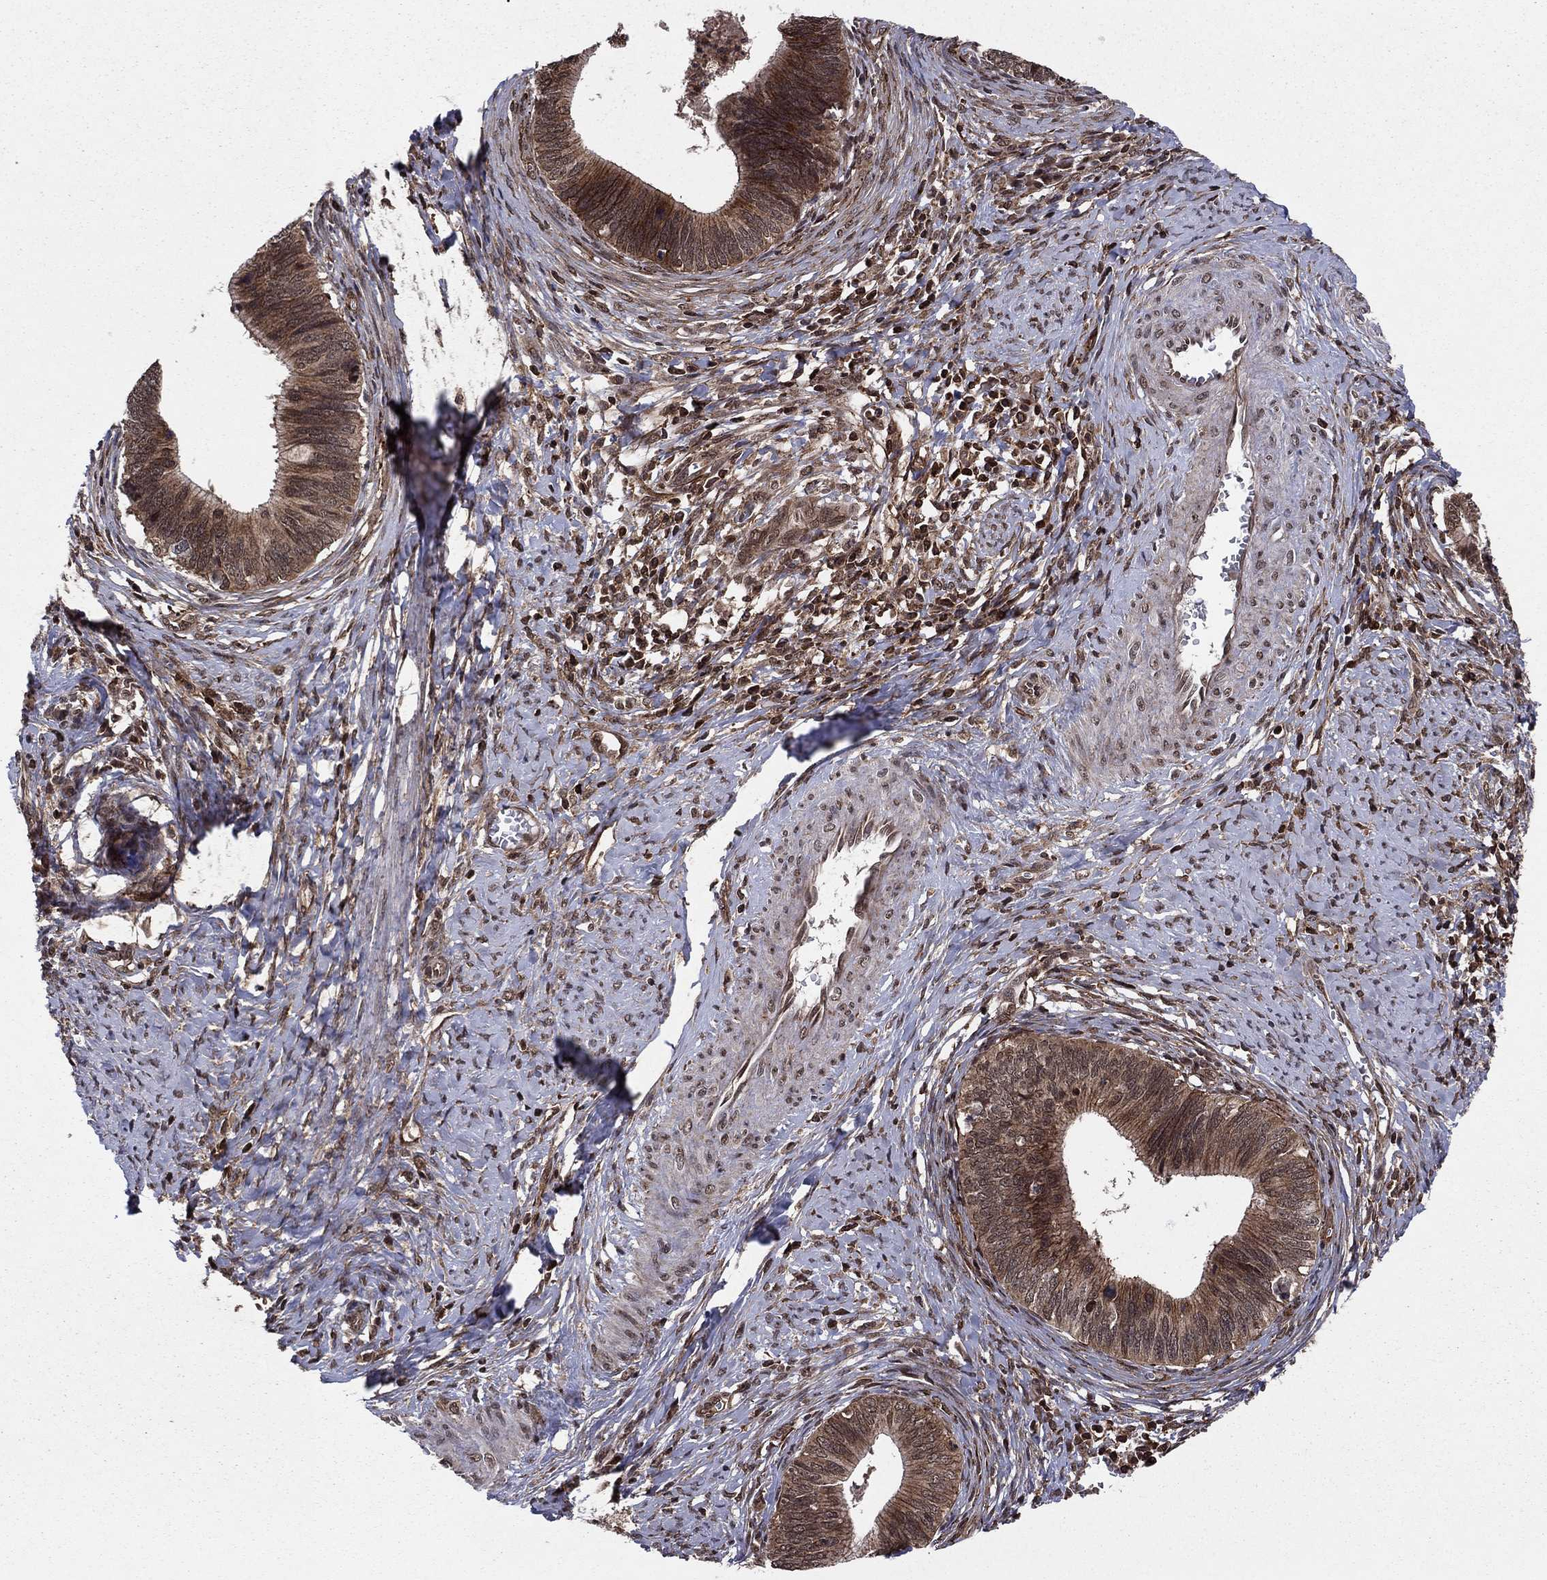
{"staining": {"intensity": "strong", "quantity": ">75%", "location": "cytoplasmic/membranous"}, "tissue": "cervical cancer", "cell_type": "Tumor cells", "image_type": "cancer", "snomed": [{"axis": "morphology", "description": "Adenocarcinoma, NOS"}, {"axis": "topography", "description": "Cervix"}], "caption": "Strong cytoplasmic/membranous staining is present in approximately >75% of tumor cells in cervical cancer (adenocarcinoma).", "gene": "SSX2IP", "patient": {"sex": "female", "age": 42}}